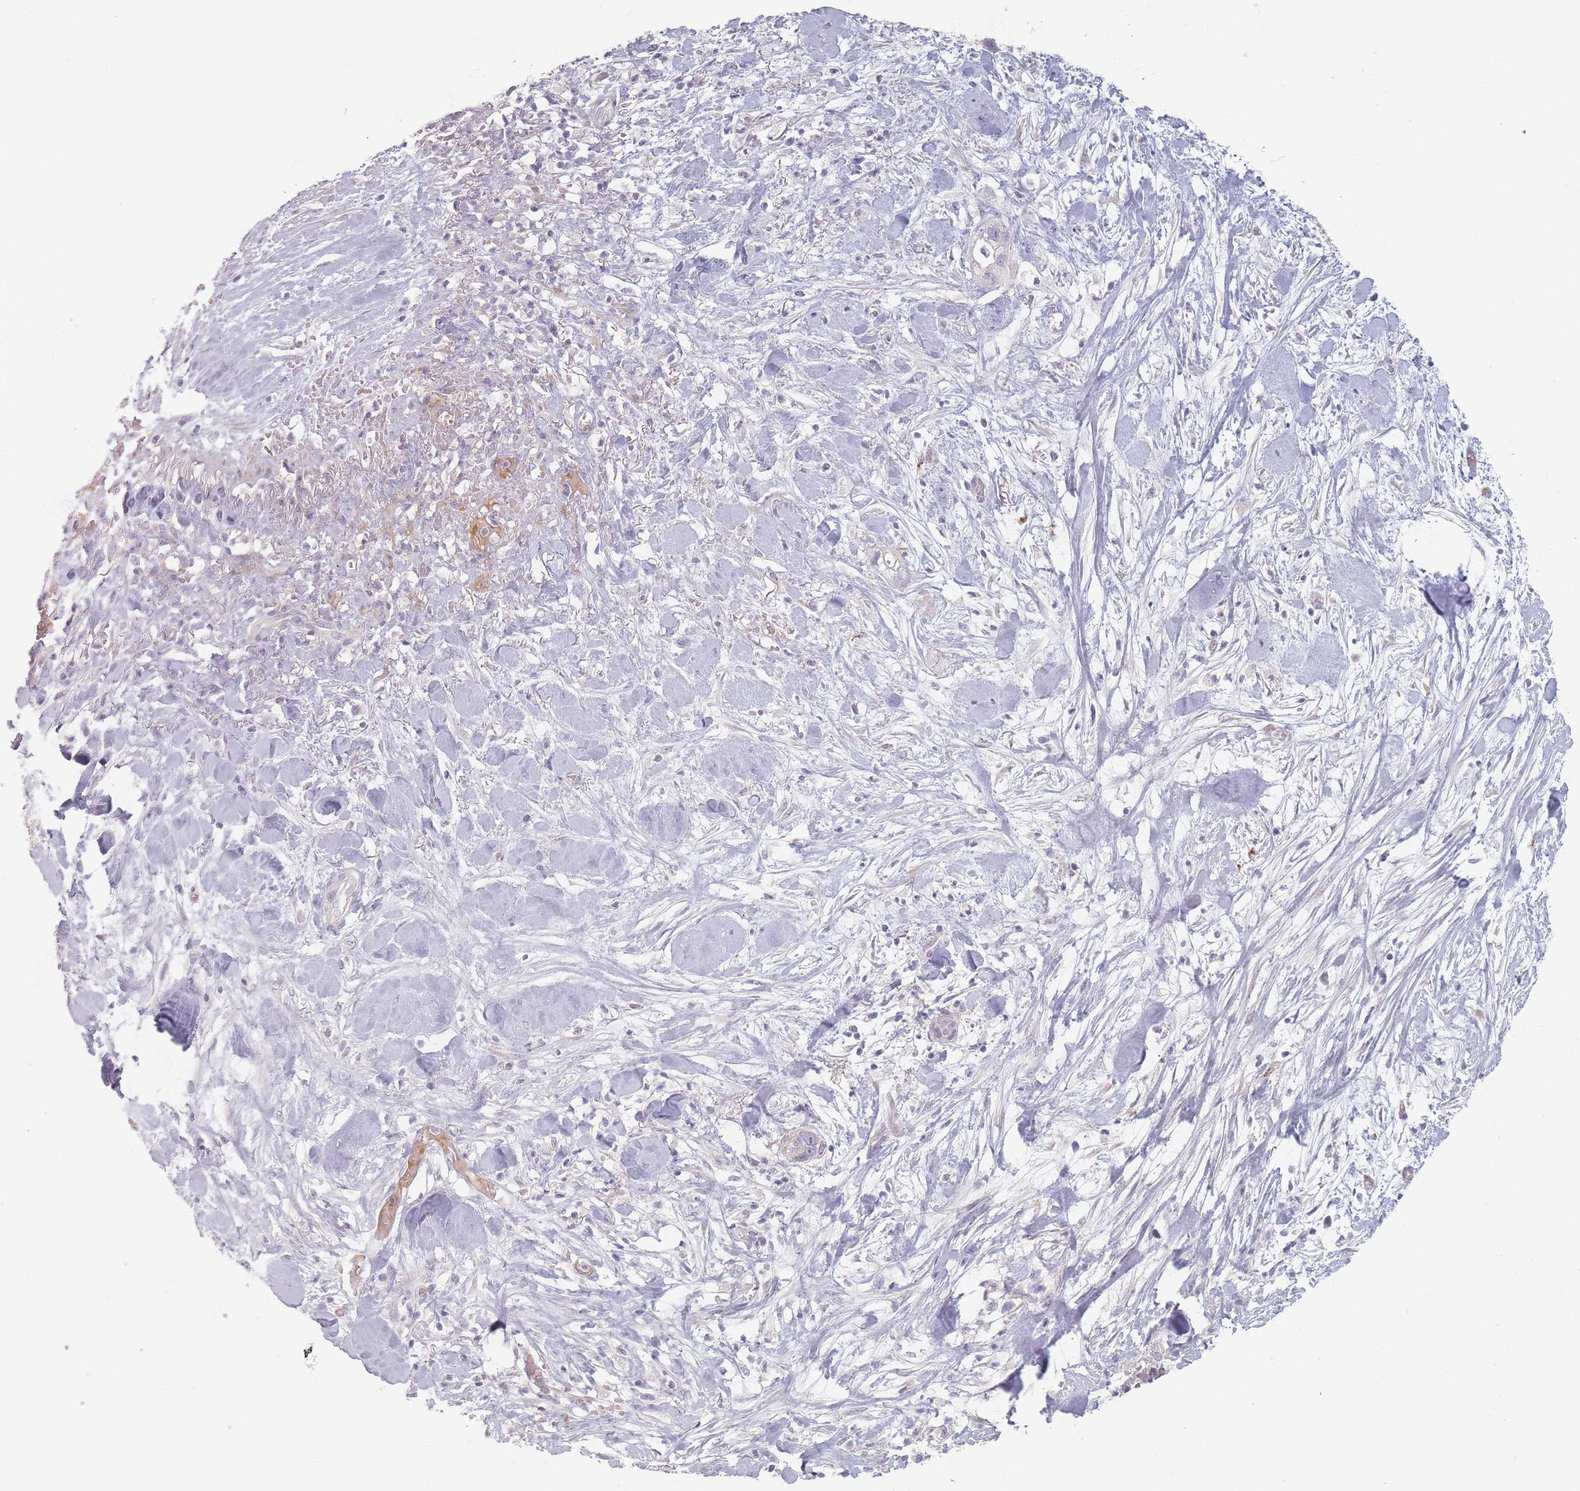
{"staining": {"intensity": "negative", "quantity": "none", "location": "none"}, "tissue": "pancreatic cancer", "cell_type": "Tumor cells", "image_type": "cancer", "snomed": [{"axis": "morphology", "description": "Adenocarcinoma, NOS"}, {"axis": "topography", "description": "Pancreas"}], "caption": "Immunohistochemical staining of pancreatic cancer reveals no significant positivity in tumor cells.", "gene": "TMOD1", "patient": {"sex": "male", "age": 44}}